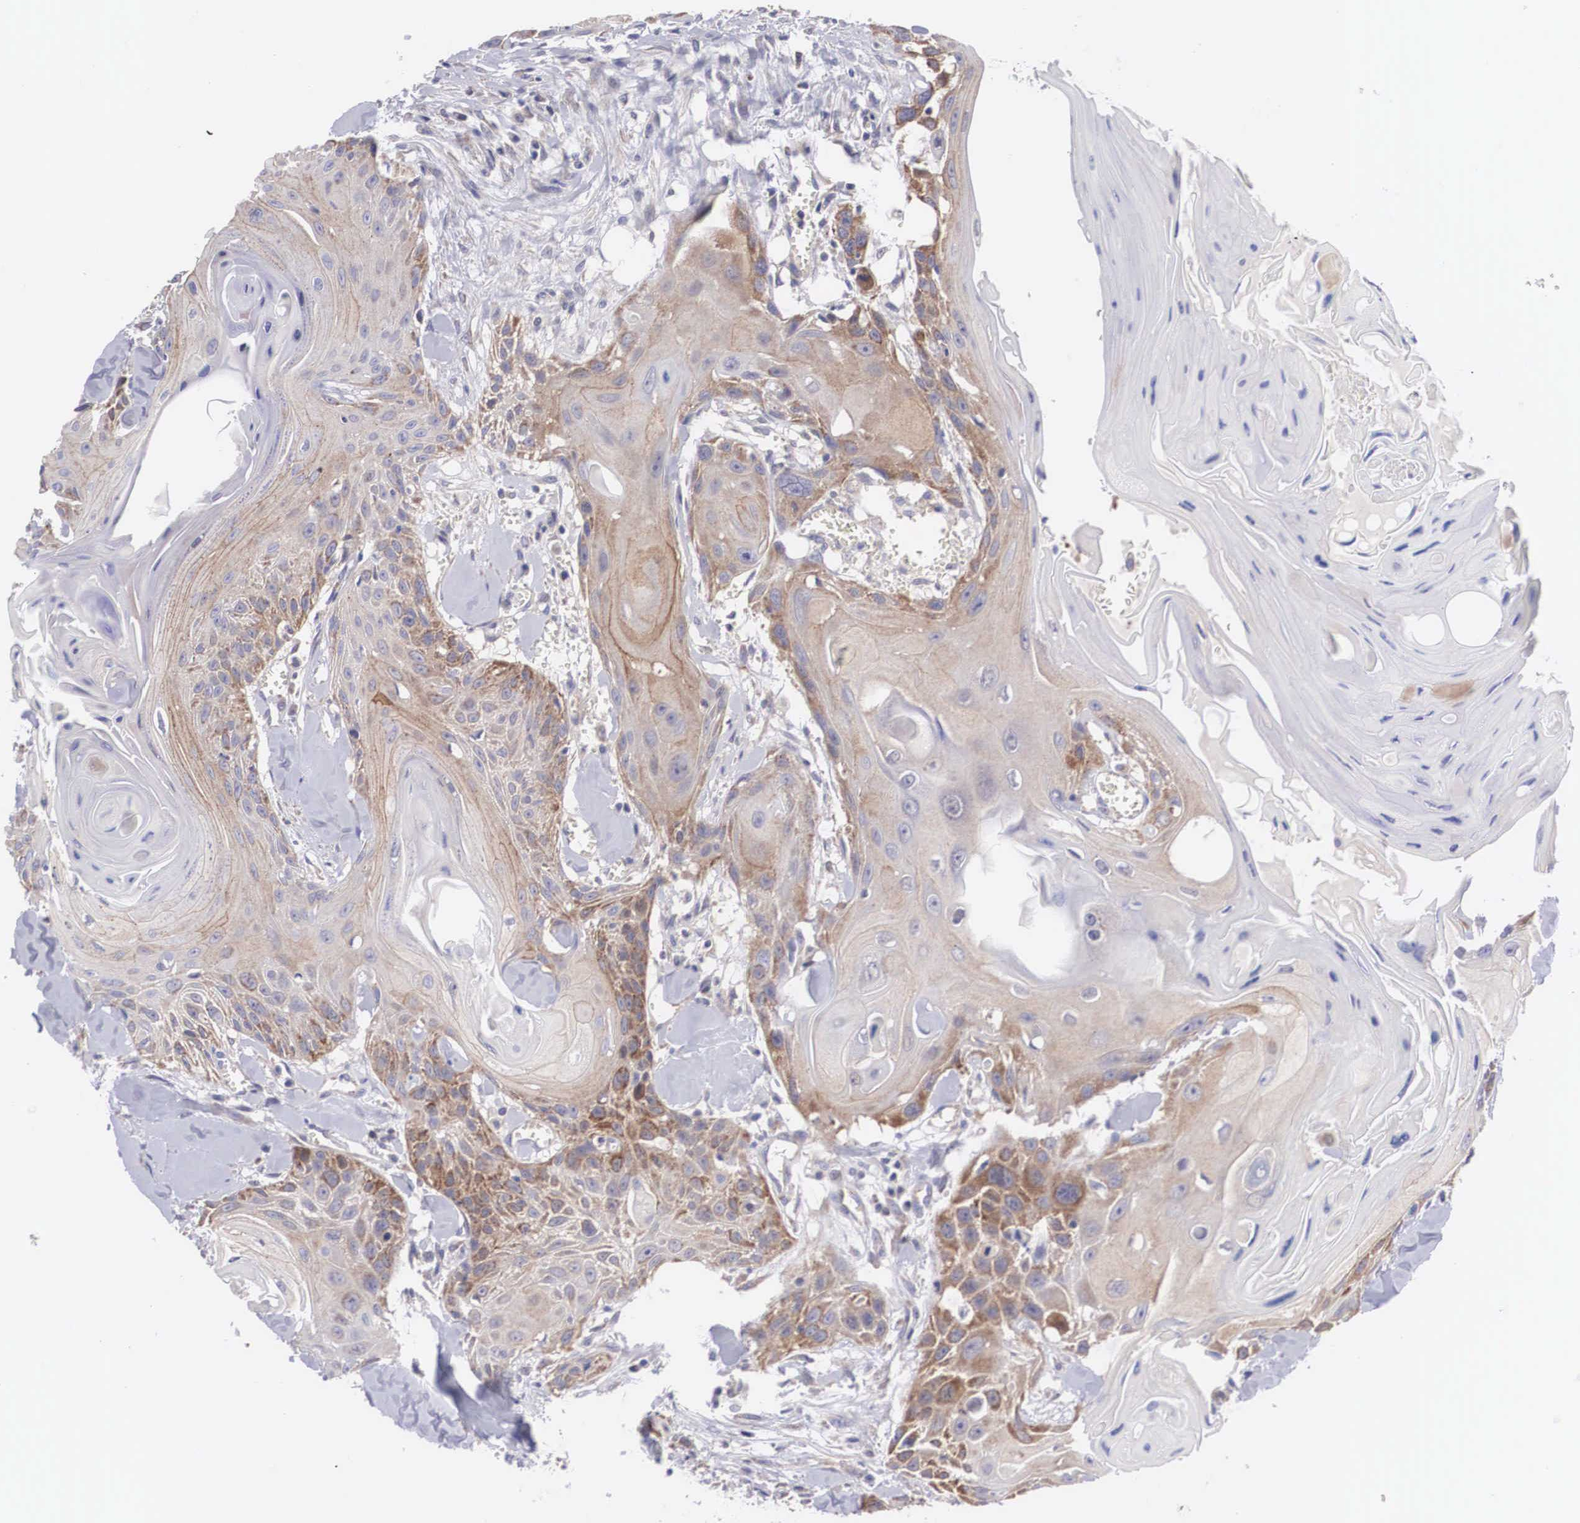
{"staining": {"intensity": "weak", "quantity": "25%-75%", "location": "cytoplasmic/membranous"}, "tissue": "head and neck cancer", "cell_type": "Tumor cells", "image_type": "cancer", "snomed": [{"axis": "morphology", "description": "Squamous cell carcinoma, NOS"}, {"axis": "morphology", "description": "Squamous cell carcinoma, metastatic, NOS"}, {"axis": "topography", "description": "Lymph node"}, {"axis": "topography", "description": "Salivary gland"}, {"axis": "topography", "description": "Head-Neck"}], "caption": "Immunohistochemistry histopathology image of head and neck metastatic squamous cell carcinoma stained for a protein (brown), which displays low levels of weak cytoplasmic/membranous staining in approximately 25%-75% of tumor cells.", "gene": "TXLNG", "patient": {"sex": "female", "age": 74}}